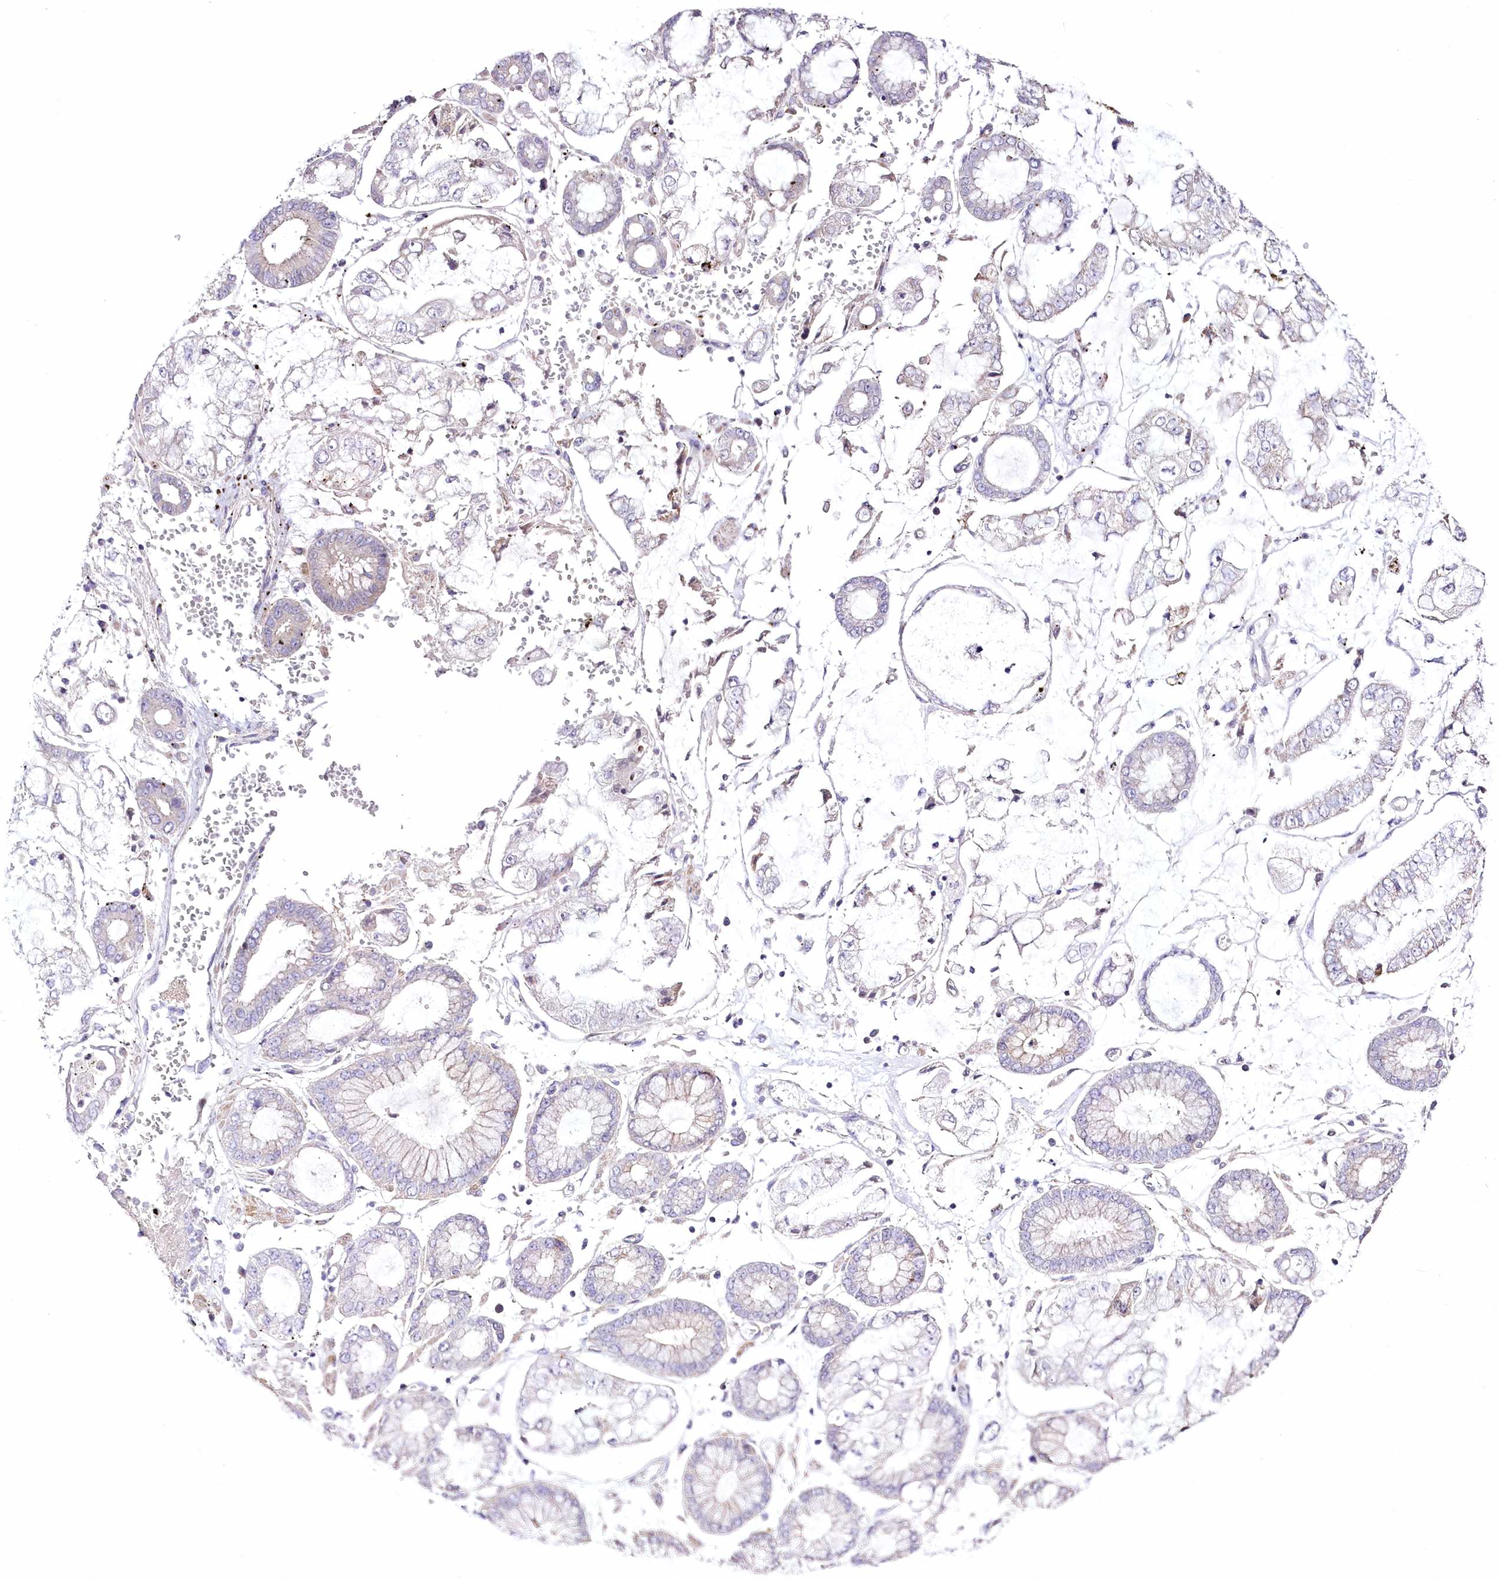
{"staining": {"intensity": "negative", "quantity": "none", "location": "none"}, "tissue": "stomach cancer", "cell_type": "Tumor cells", "image_type": "cancer", "snomed": [{"axis": "morphology", "description": "Adenocarcinoma, NOS"}, {"axis": "topography", "description": "Stomach"}], "caption": "This is an IHC photomicrograph of adenocarcinoma (stomach). There is no staining in tumor cells.", "gene": "FAM241B", "patient": {"sex": "male", "age": 76}}